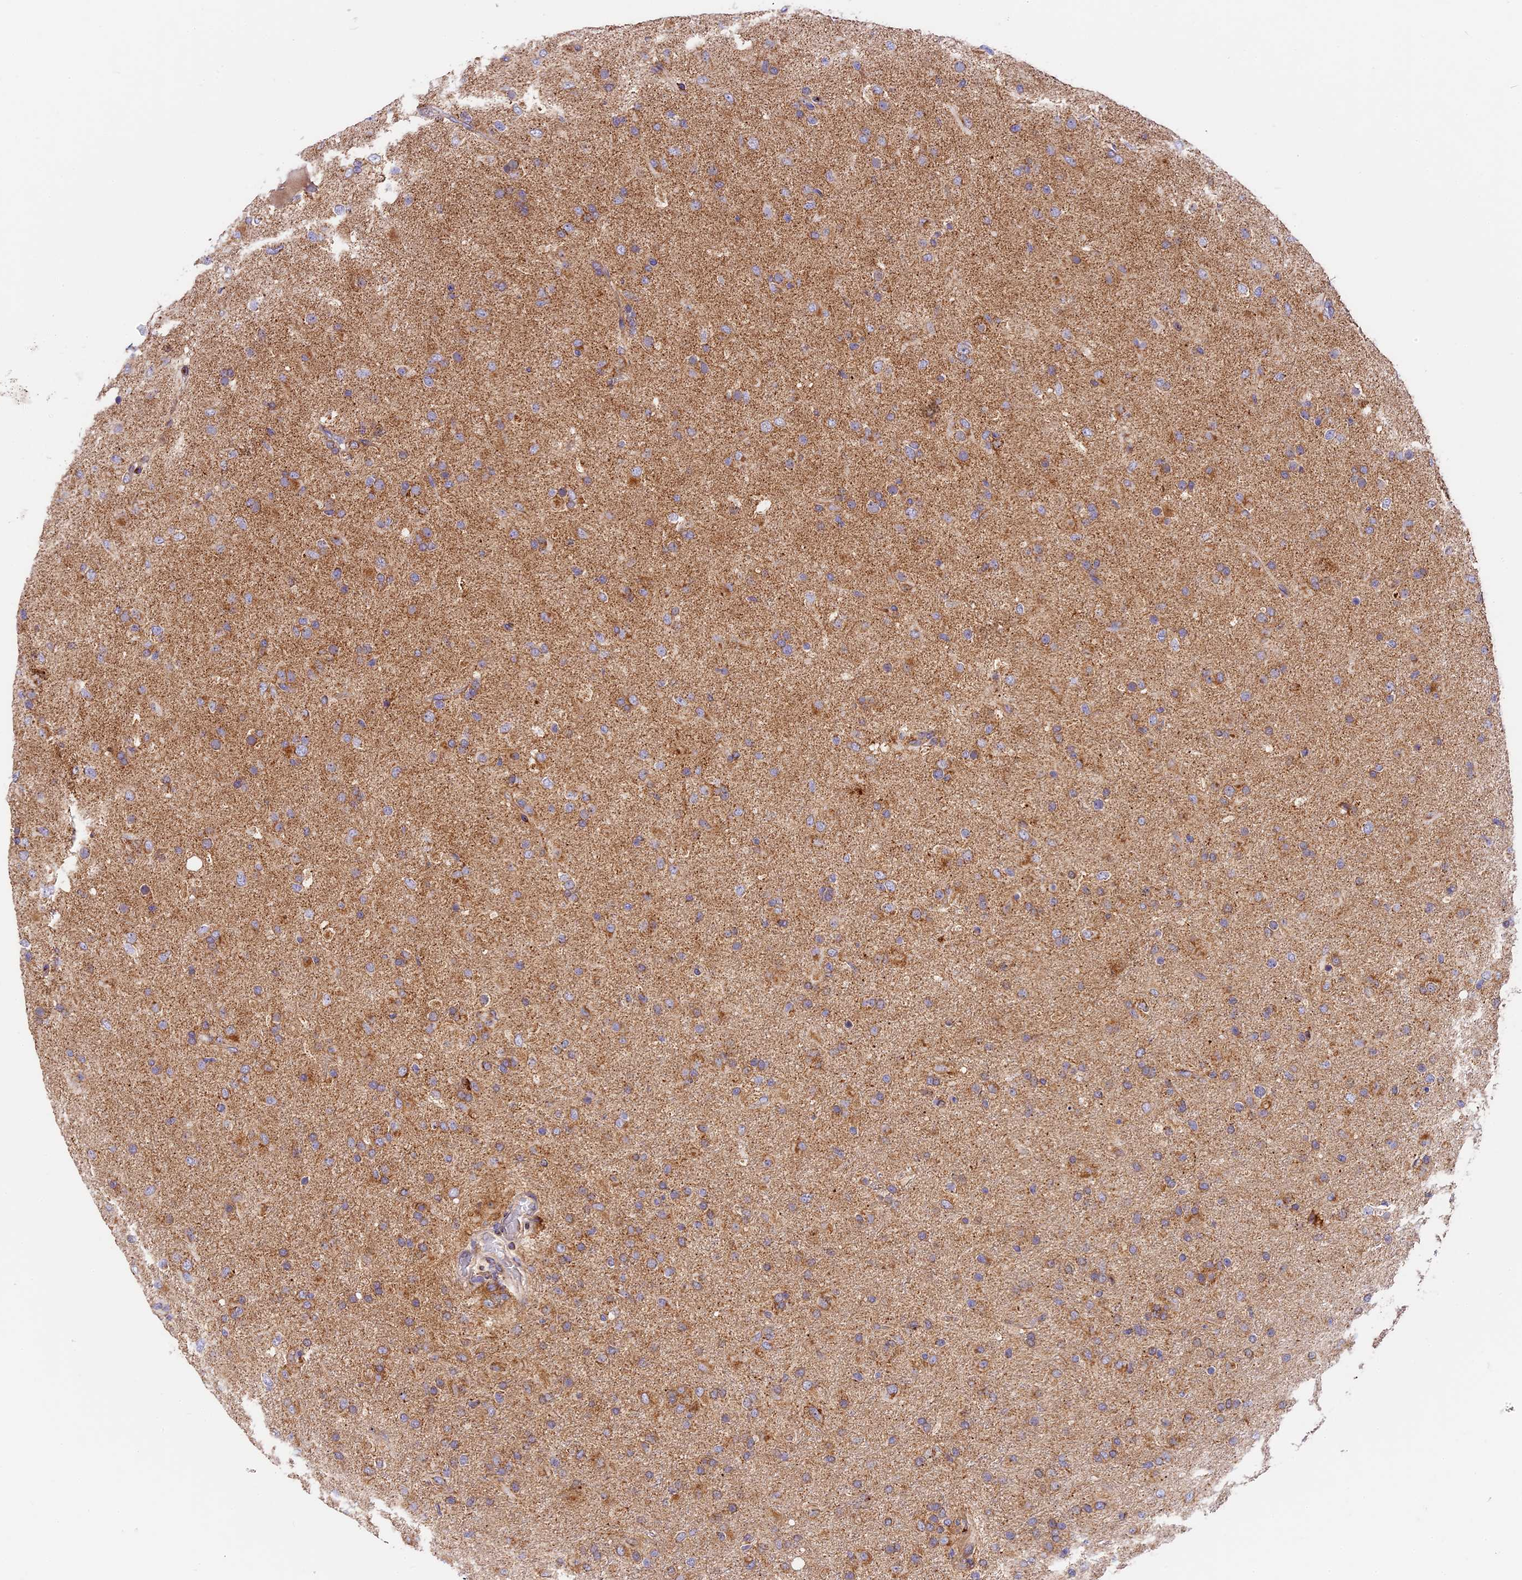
{"staining": {"intensity": "moderate", "quantity": ">75%", "location": "cytoplasmic/membranous"}, "tissue": "glioma", "cell_type": "Tumor cells", "image_type": "cancer", "snomed": [{"axis": "morphology", "description": "Glioma, malignant, Low grade"}, {"axis": "topography", "description": "Brain"}], "caption": "Human malignant low-grade glioma stained with a protein marker shows moderate staining in tumor cells.", "gene": "MRAS", "patient": {"sex": "male", "age": 65}}